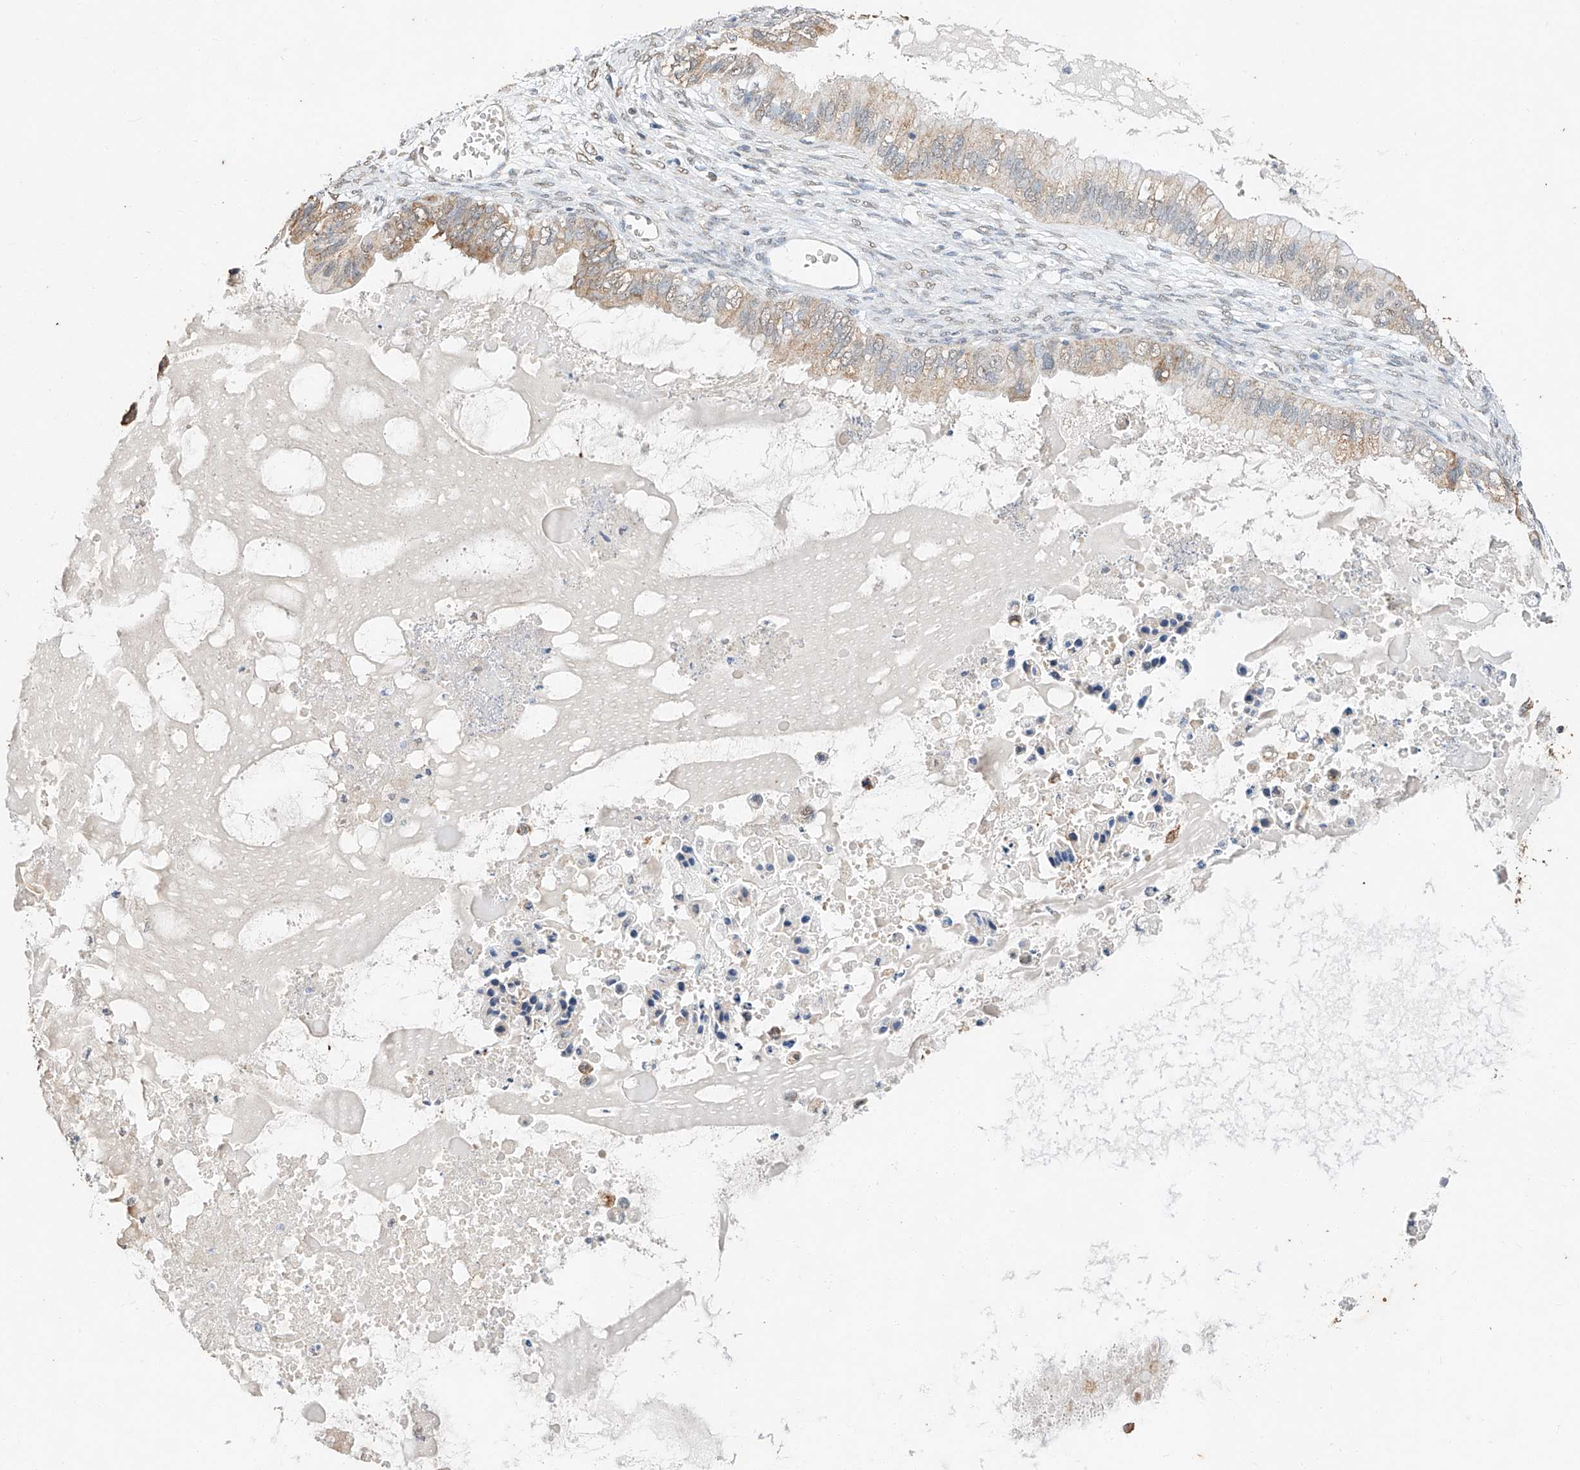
{"staining": {"intensity": "moderate", "quantity": "25%-75%", "location": "cytoplasmic/membranous"}, "tissue": "ovarian cancer", "cell_type": "Tumor cells", "image_type": "cancer", "snomed": [{"axis": "morphology", "description": "Cystadenocarcinoma, mucinous, NOS"}, {"axis": "topography", "description": "Ovary"}], "caption": "The immunohistochemical stain labels moderate cytoplasmic/membranous expression in tumor cells of ovarian cancer (mucinous cystadenocarcinoma) tissue.", "gene": "CERS4", "patient": {"sex": "female", "age": 80}}